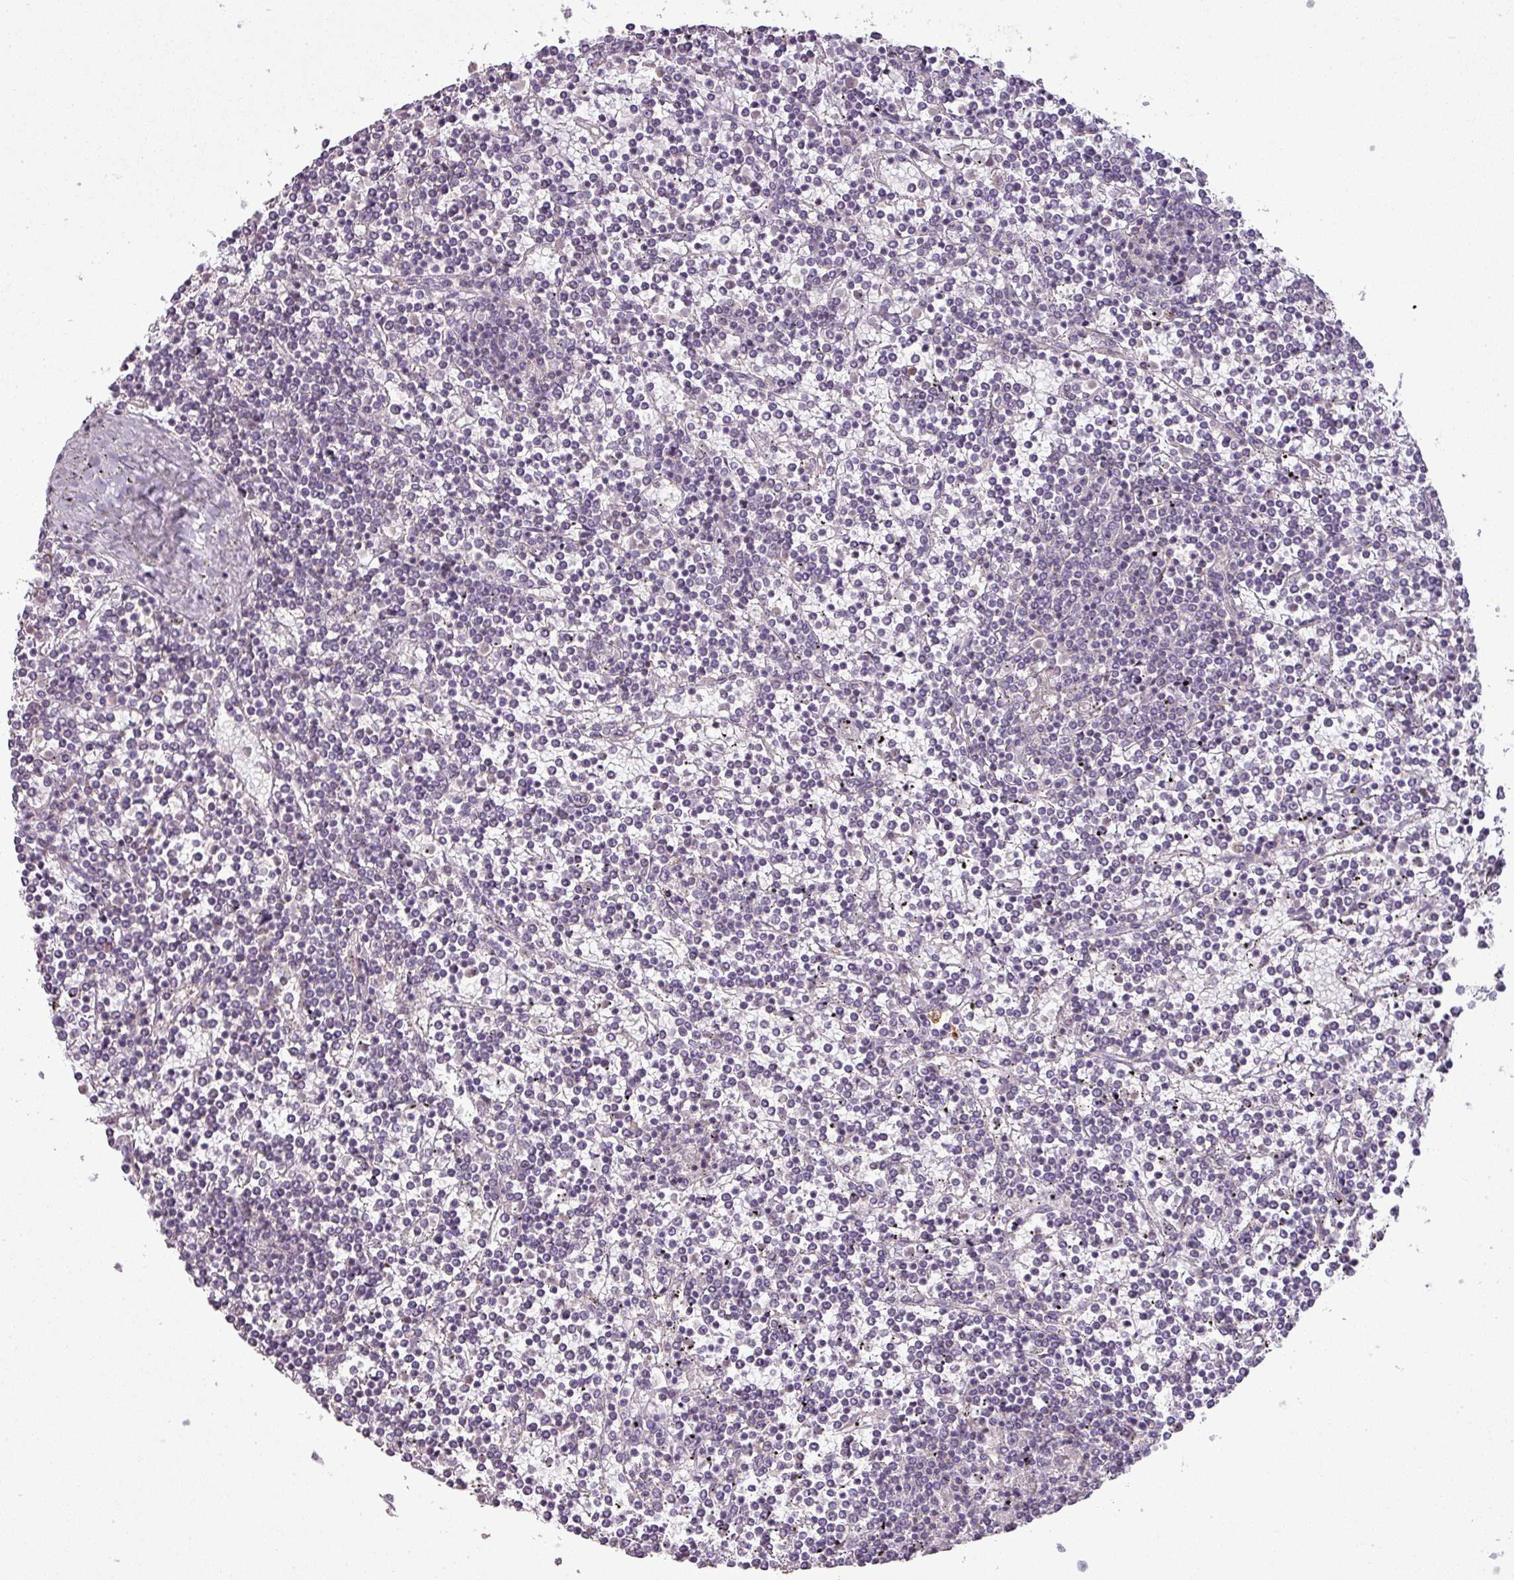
{"staining": {"intensity": "negative", "quantity": "none", "location": "none"}, "tissue": "lymphoma", "cell_type": "Tumor cells", "image_type": "cancer", "snomed": [{"axis": "morphology", "description": "Malignant lymphoma, non-Hodgkin's type, Low grade"}, {"axis": "topography", "description": "Spleen"}], "caption": "A photomicrograph of human lymphoma is negative for staining in tumor cells.", "gene": "LY9", "patient": {"sex": "female", "age": 19}}